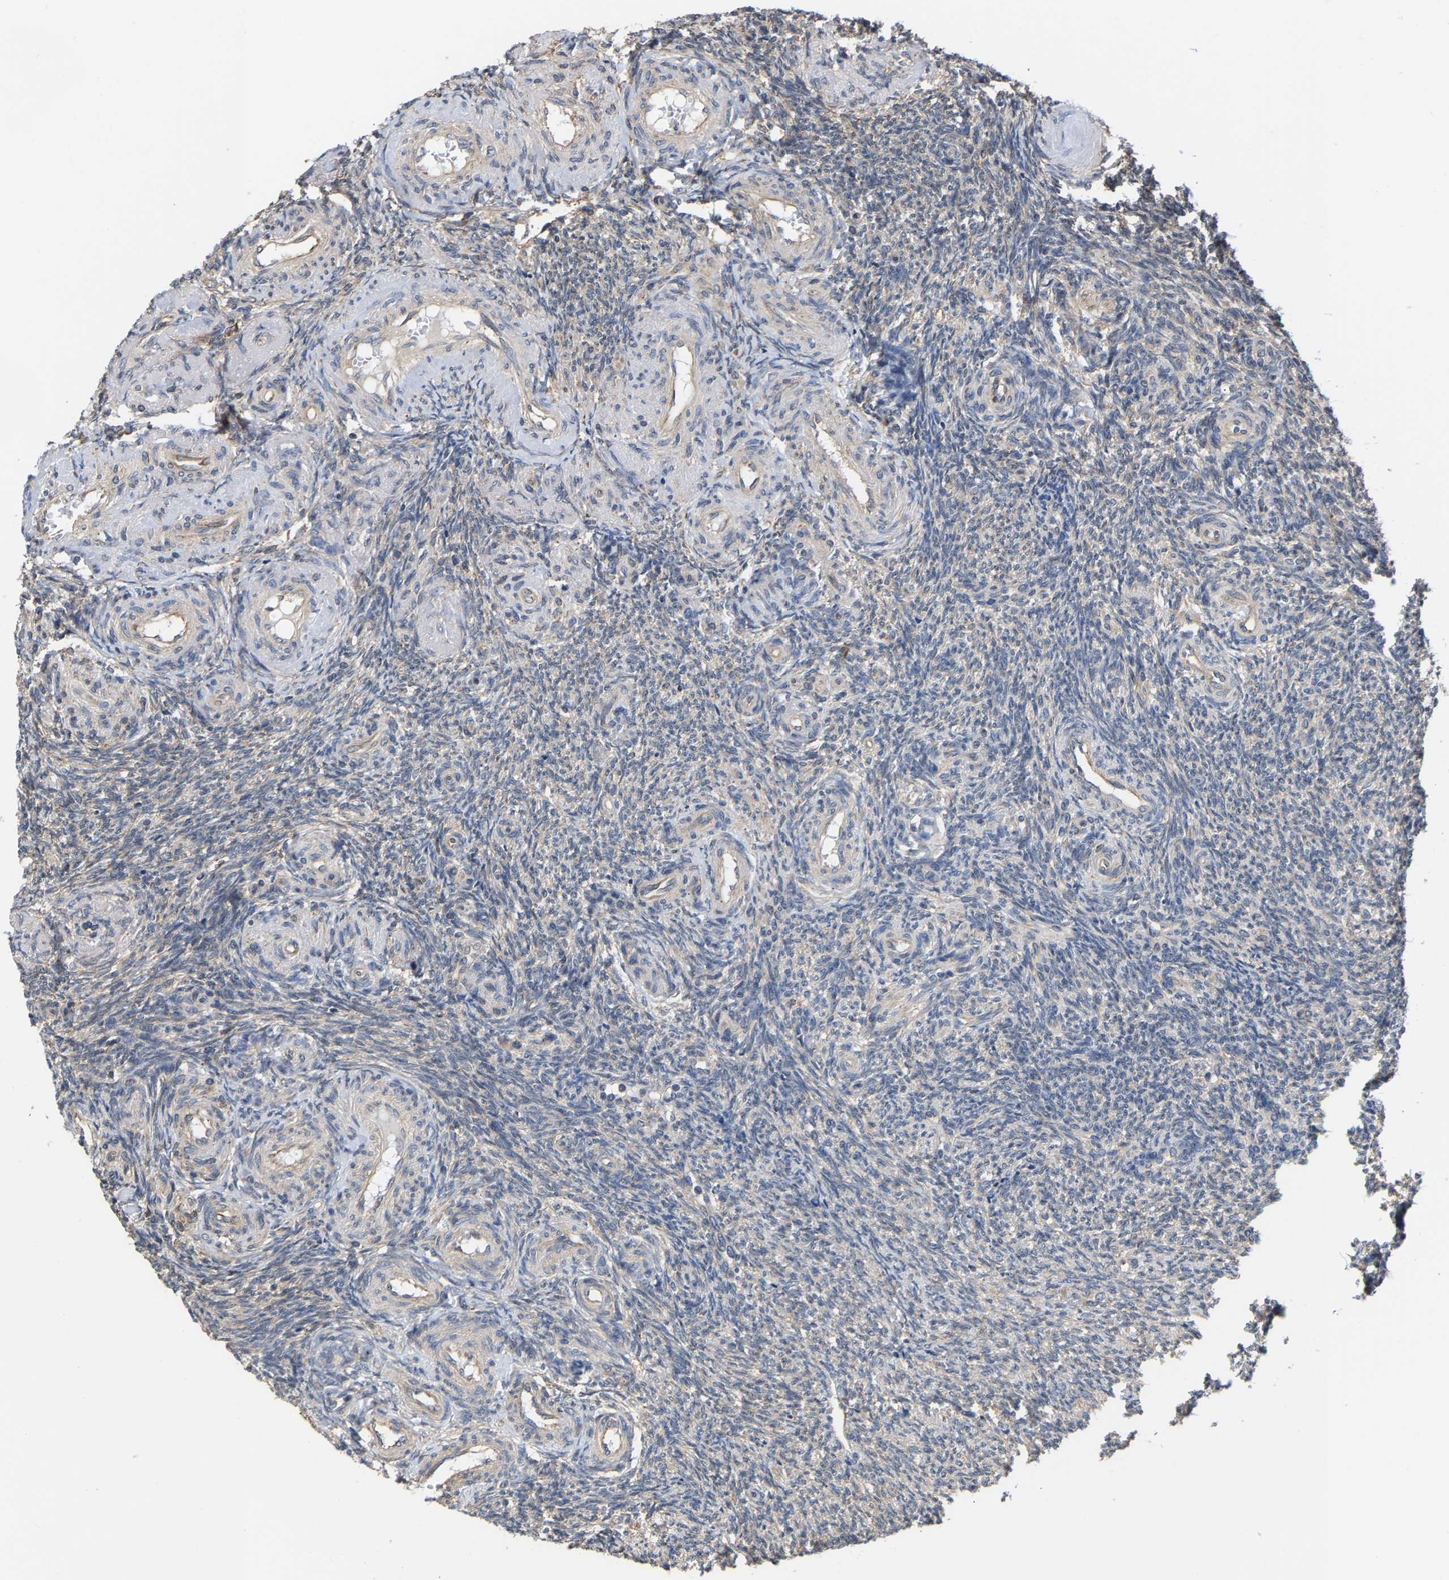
{"staining": {"intensity": "moderate", "quantity": ">75%", "location": "cytoplasmic/membranous"}, "tissue": "ovary", "cell_type": "Follicle cells", "image_type": "normal", "snomed": [{"axis": "morphology", "description": "Normal tissue, NOS"}, {"axis": "topography", "description": "Ovary"}], "caption": "Brown immunohistochemical staining in benign human ovary shows moderate cytoplasmic/membranous expression in approximately >75% of follicle cells. (DAB (3,3'-diaminobenzidine) = brown stain, brightfield microscopy at high magnification).", "gene": "ARAP1", "patient": {"sex": "female", "age": 41}}